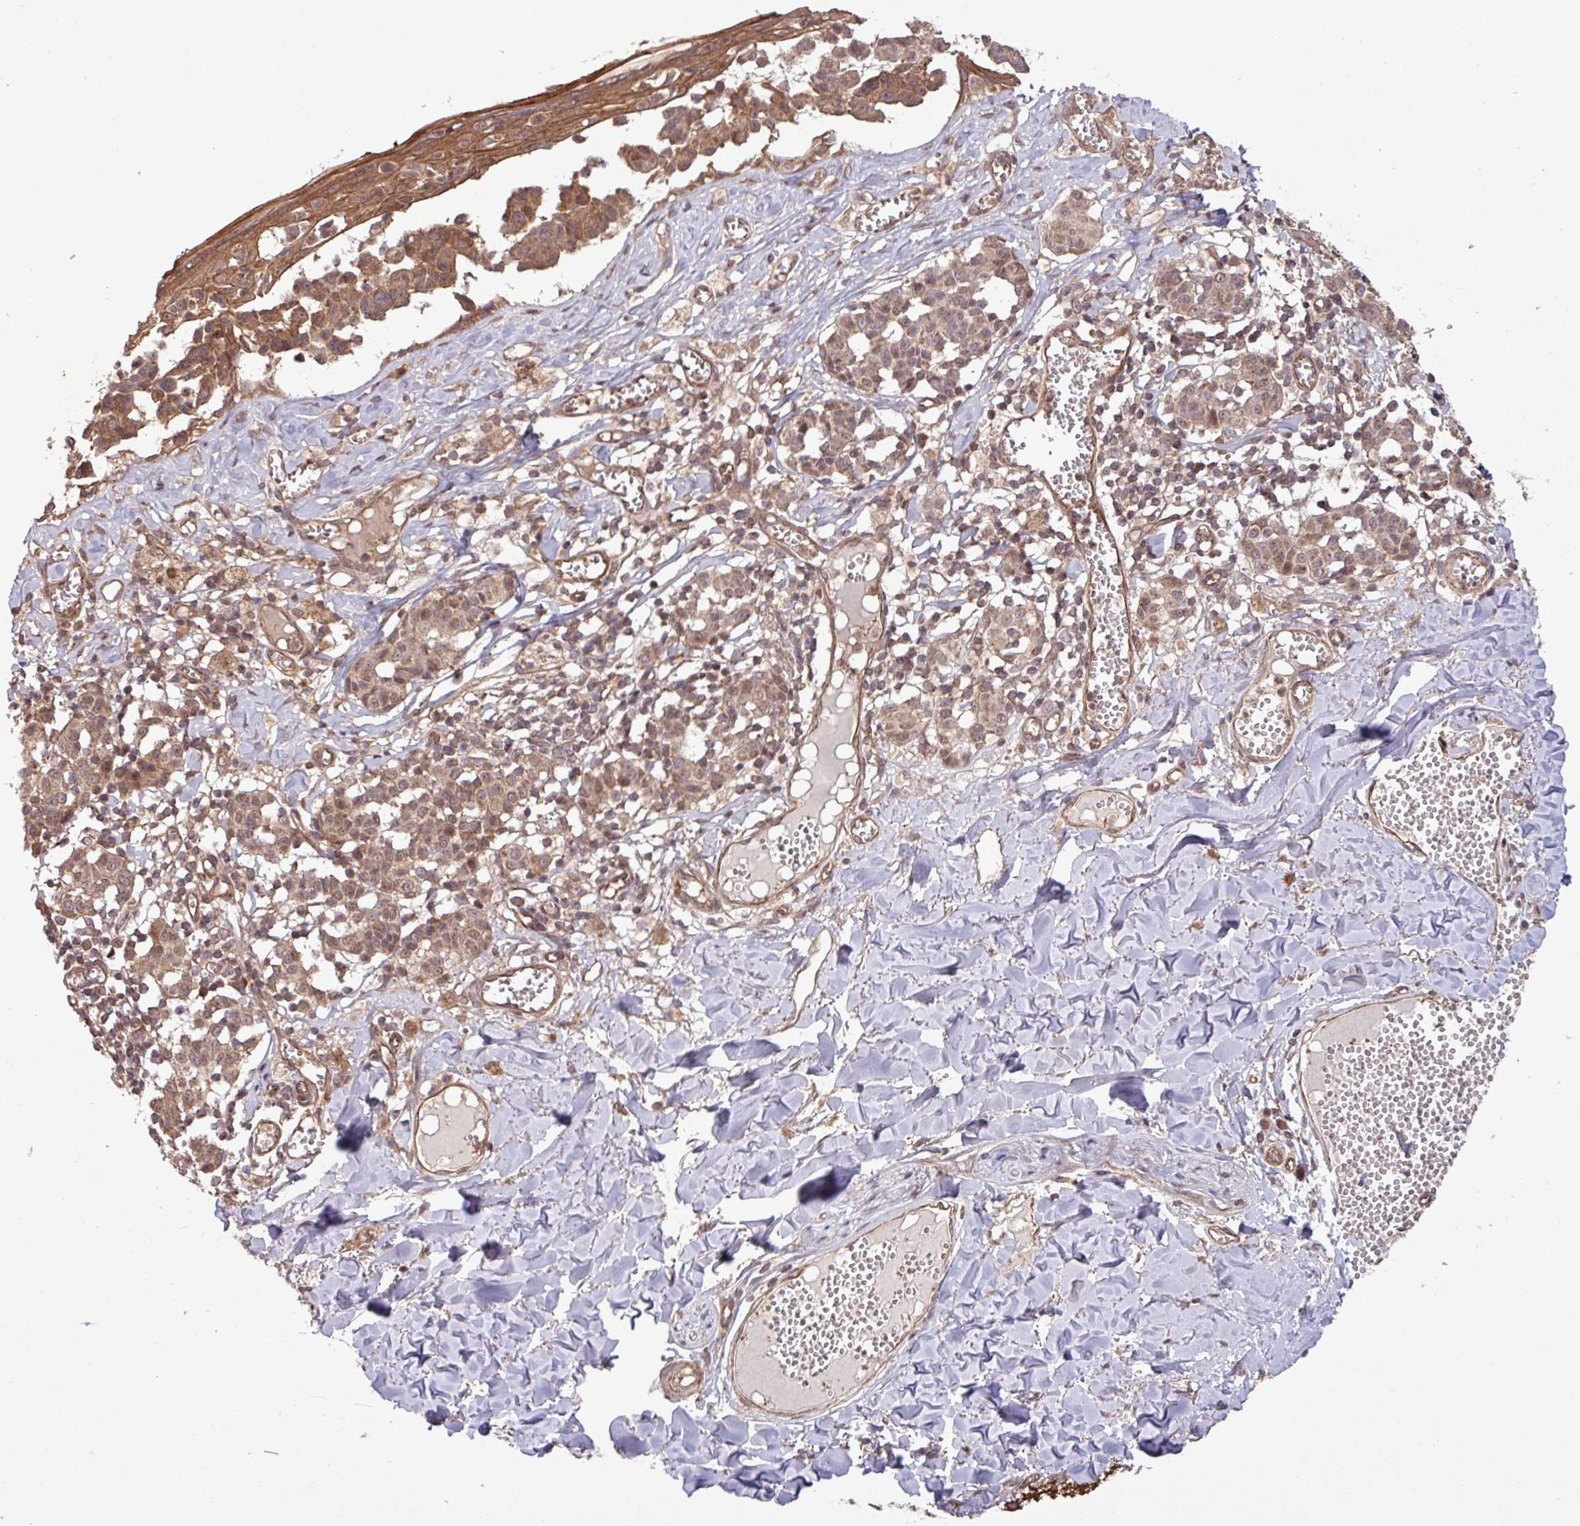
{"staining": {"intensity": "moderate", "quantity": ">75%", "location": "cytoplasmic/membranous,nuclear"}, "tissue": "melanoma", "cell_type": "Tumor cells", "image_type": "cancer", "snomed": [{"axis": "morphology", "description": "Malignant melanoma, NOS"}, {"axis": "topography", "description": "Skin"}], "caption": "Protein expression analysis of human melanoma reveals moderate cytoplasmic/membranous and nuclear positivity in approximately >75% of tumor cells.", "gene": "TRABD2A", "patient": {"sex": "female", "age": 43}}